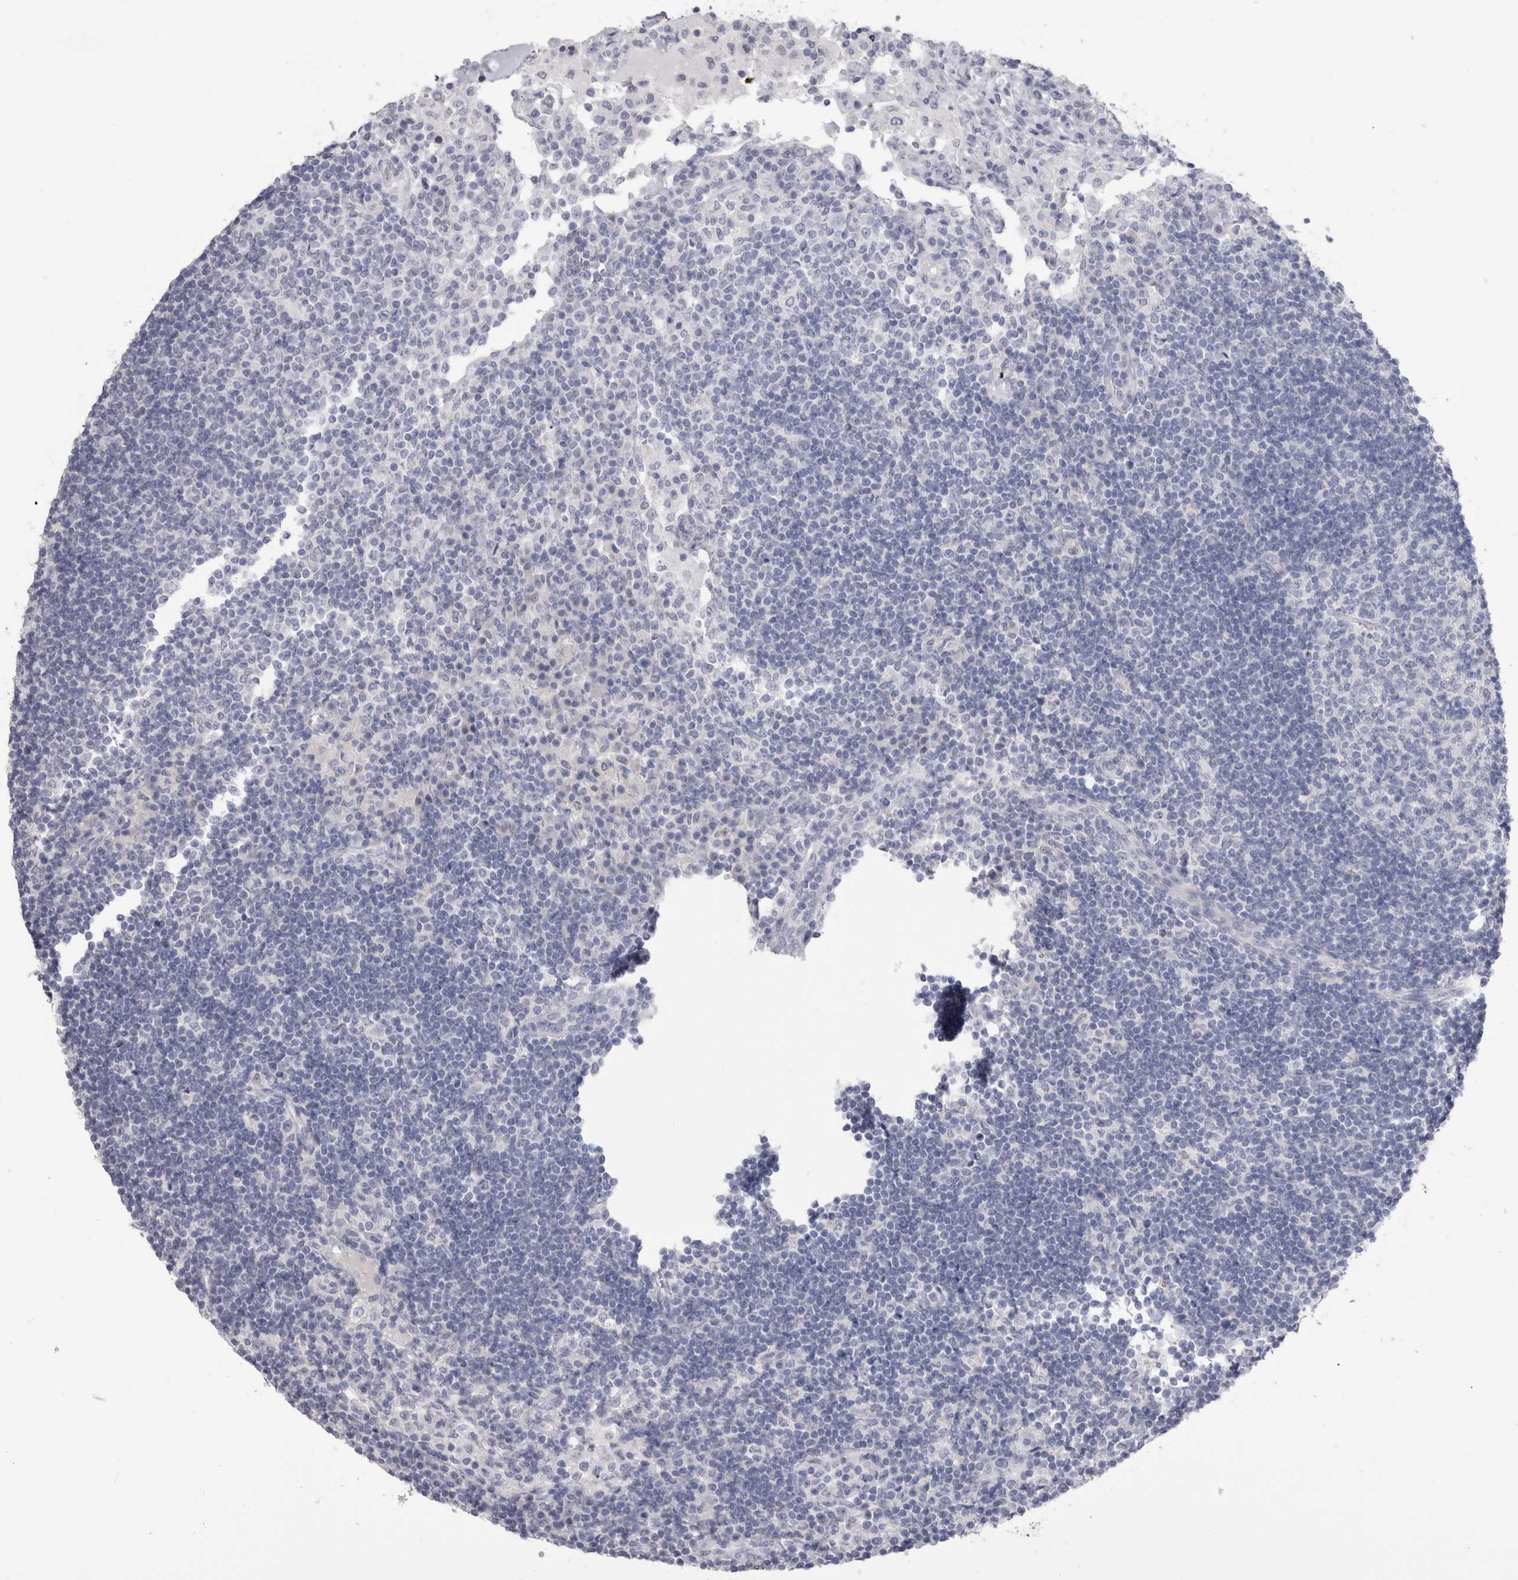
{"staining": {"intensity": "negative", "quantity": "none", "location": "none"}, "tissue": "lymph node", "cell_type": "Germinal center cells", "image_type": "normal", "snomed": [{"axis": "morphology", "description": "Normal tissue, NOS"}, {"axis": "topography", "description": "Lymph node"}], "caption": "High power microscopy image of an immunohistochemistry photomicrograph of unremarkable lymph node, revealing no significant positivity in germinal center cells.", "gene": "MSMB", "patient": {"sex": "female", "age": 53}}